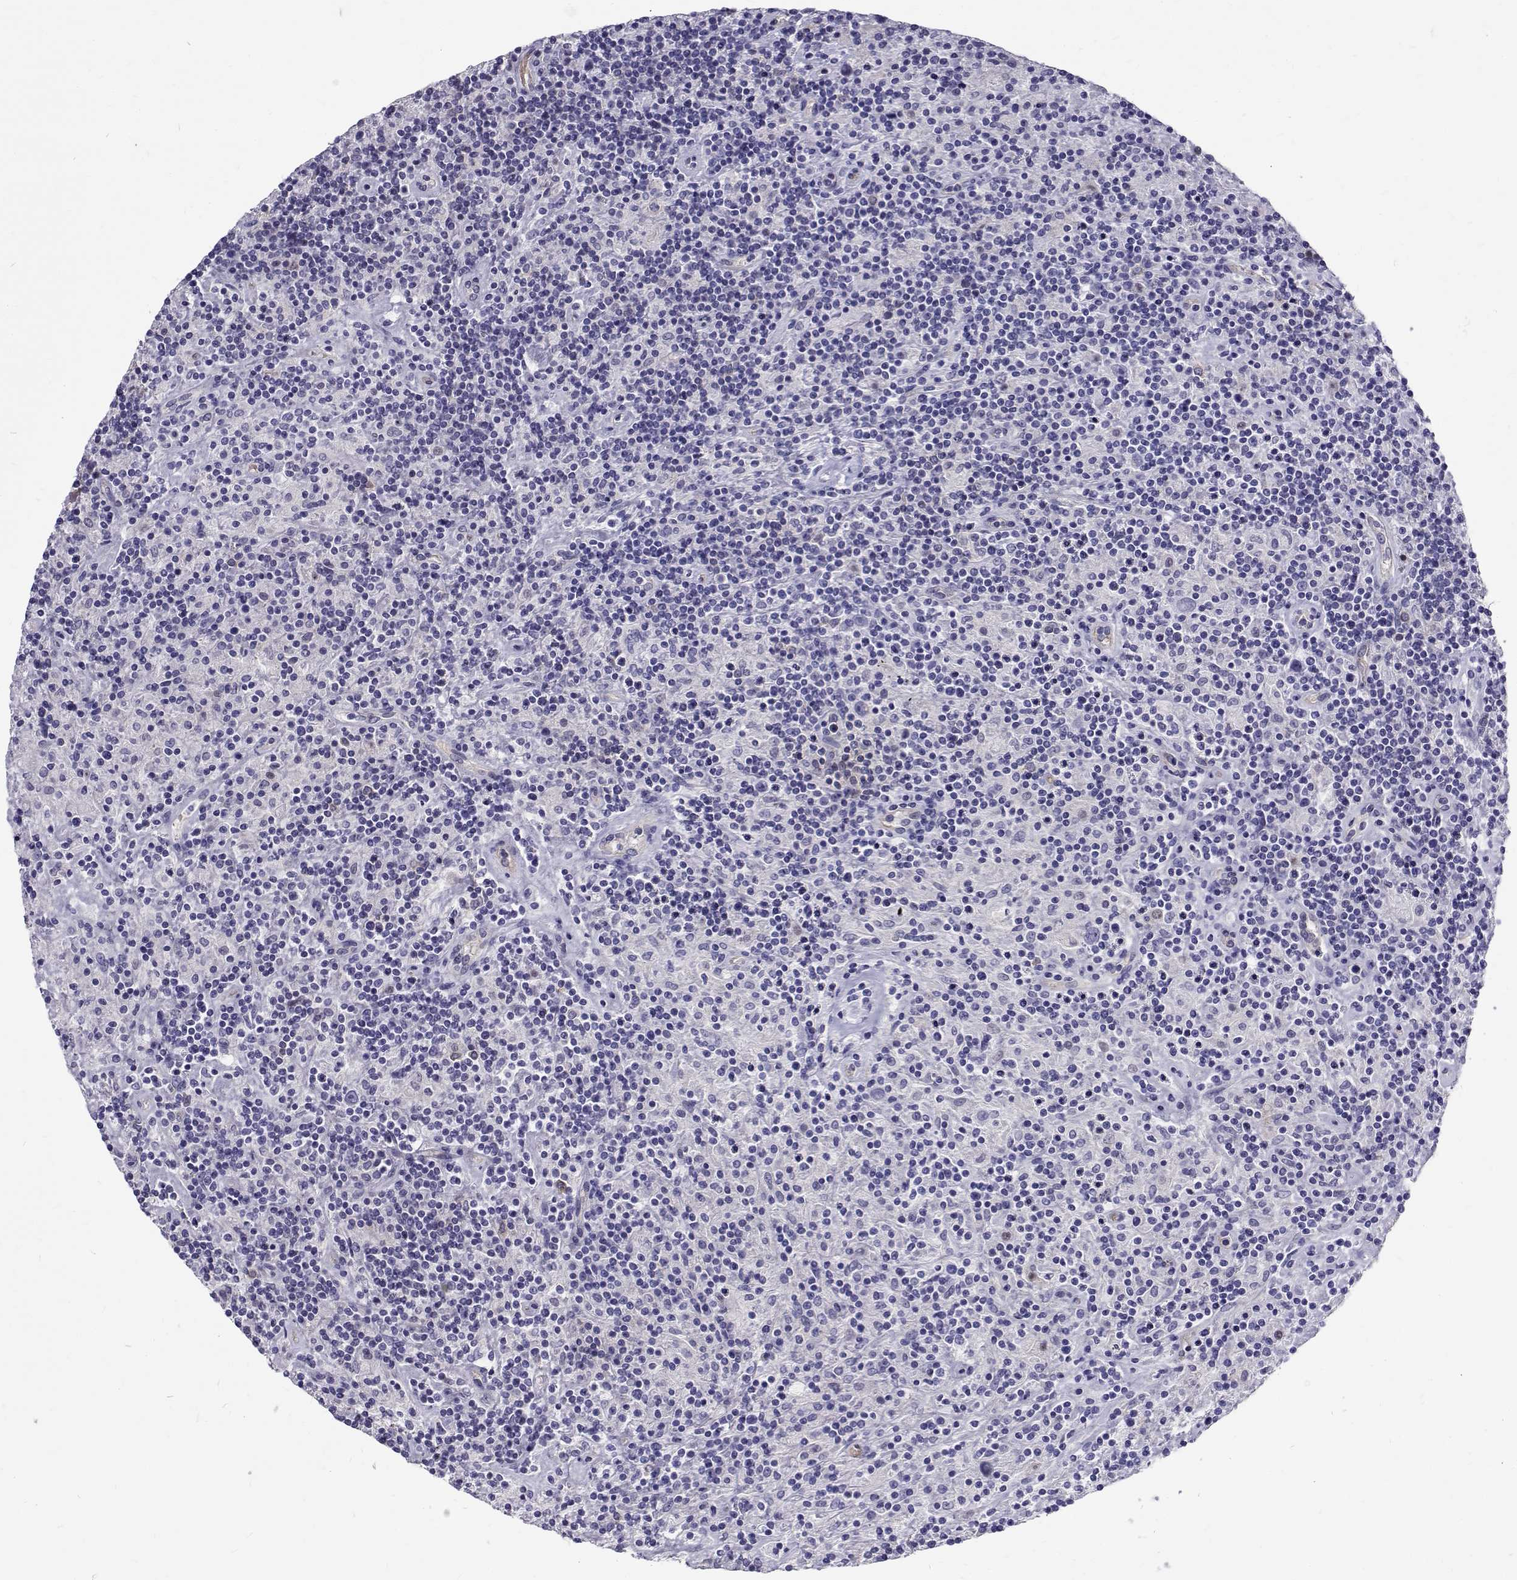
{"staining": {"intensity": "negative", "quantity": "none", "location": "none"}, "tissue": "lymphoma", "cell_type": "Tumor cells", "image_type": "cancer", "snomed": [{"axis": "morphology", "description": "Hodgkin's disease, NOS"}, {"axis": "topography", "description": "Lymph node"}], "caption": "Micrograph shows no protein expression in tumor cells of lymphoma tissue.", "gene": "IGSF1", "patient": {"sex": "male", "age": 70}}